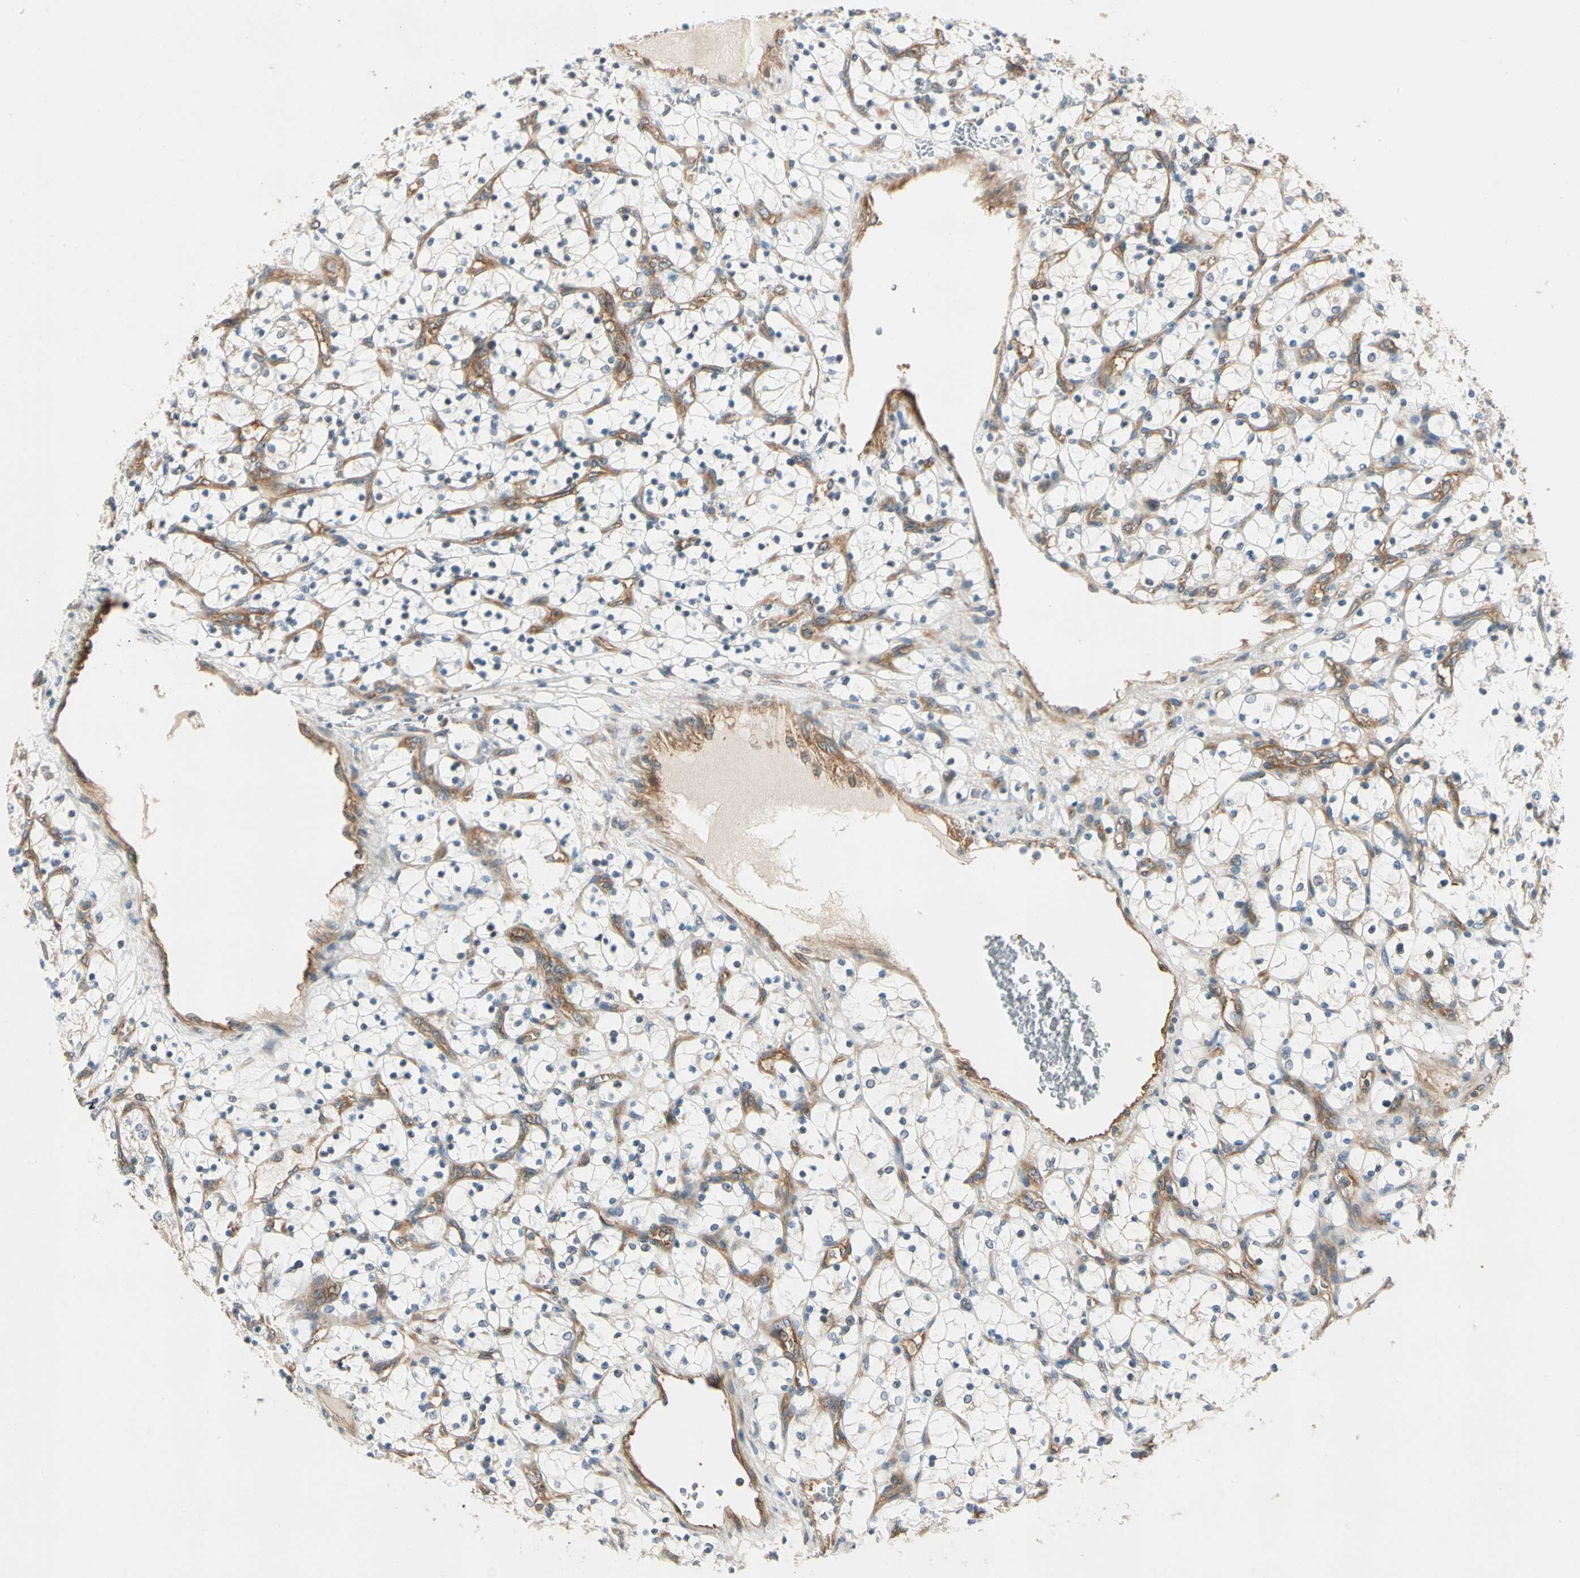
{"staining": {"intensity": "negative", "quantity": "none", "location": "none"}, "tissue": "renal cancer", "cell_type": "Tumor cells", "image_type": "cancer", "snomed": [{"axis": "morphology", "description": "Adenocarcinoma, NOS"}, {"axis": "topography", "description": "Kidney"}], "caption": "This is an immunohistochemistry histopathology image of renal cancer (adenocarcinoma). There is no expression in tumor cells.", "gene": "ROCK2", "patient": {"sex": "female", "age": 69}}